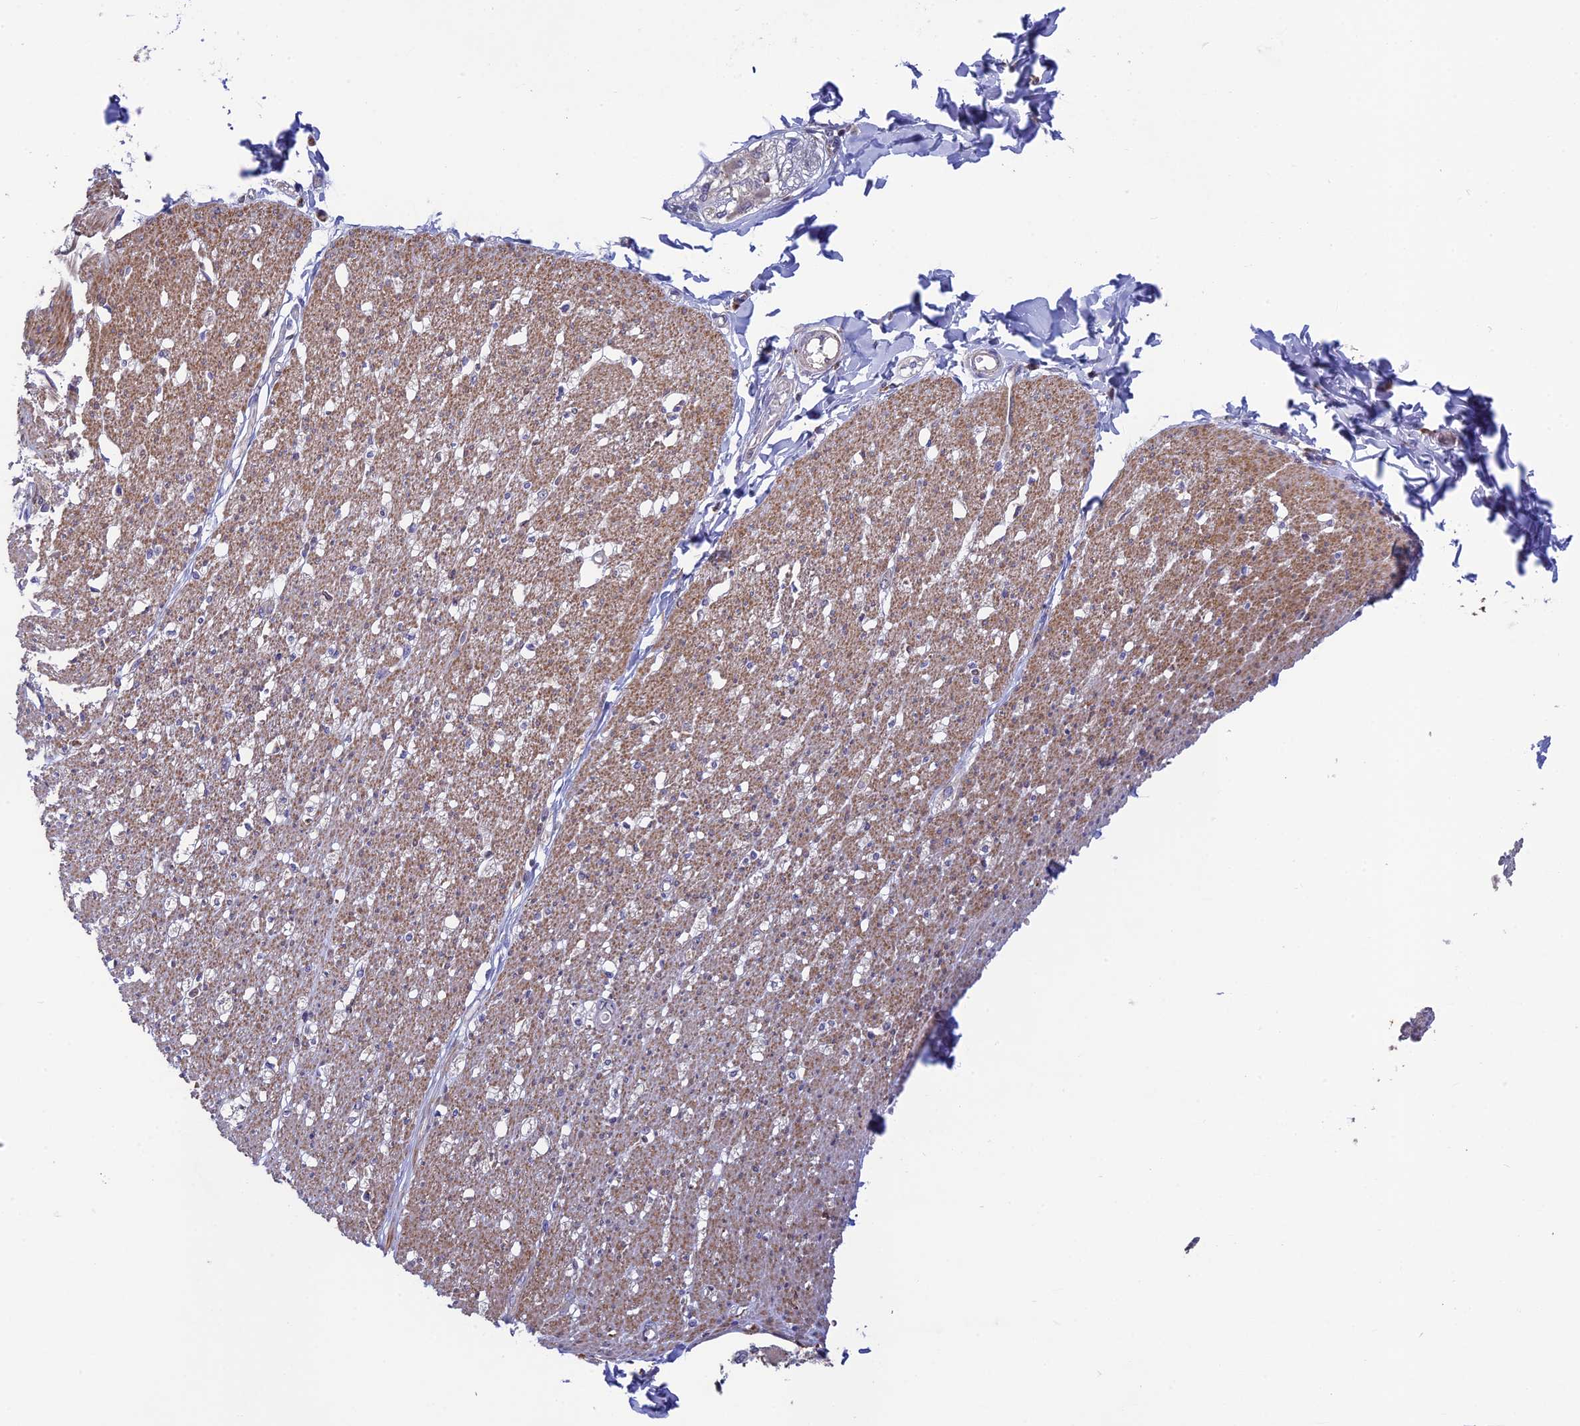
{"staining": {"intensity": "moderate", "quantity": ">75%", "location": "cytoplasmic/membranous"}, "tissue": "smooth muscle", "cell_type": "Smooth muscle cells", "image_type": "normal", "snomed": [{"axis": "morphology", "description": "Normal tissue, NOS"}, {"axis": "morphology", "description": "Adenocarcinoma, NOS"}, {"axis": "topography", "description": "Colon"}, {"axis": "topography", "description": "Peripheral nerve tissue"}], "caption": "Smooth muscle was stained to show a protein in brown. There is medium levels of moderate cytoplasmic/membranous positivity in approximately >75% of smooth muscle cells. (brown staining indicates protein expression, while blue staining denotes nuclei).", "gene": "BLTP2", "patient": {"sex": "male", "age": 14}}